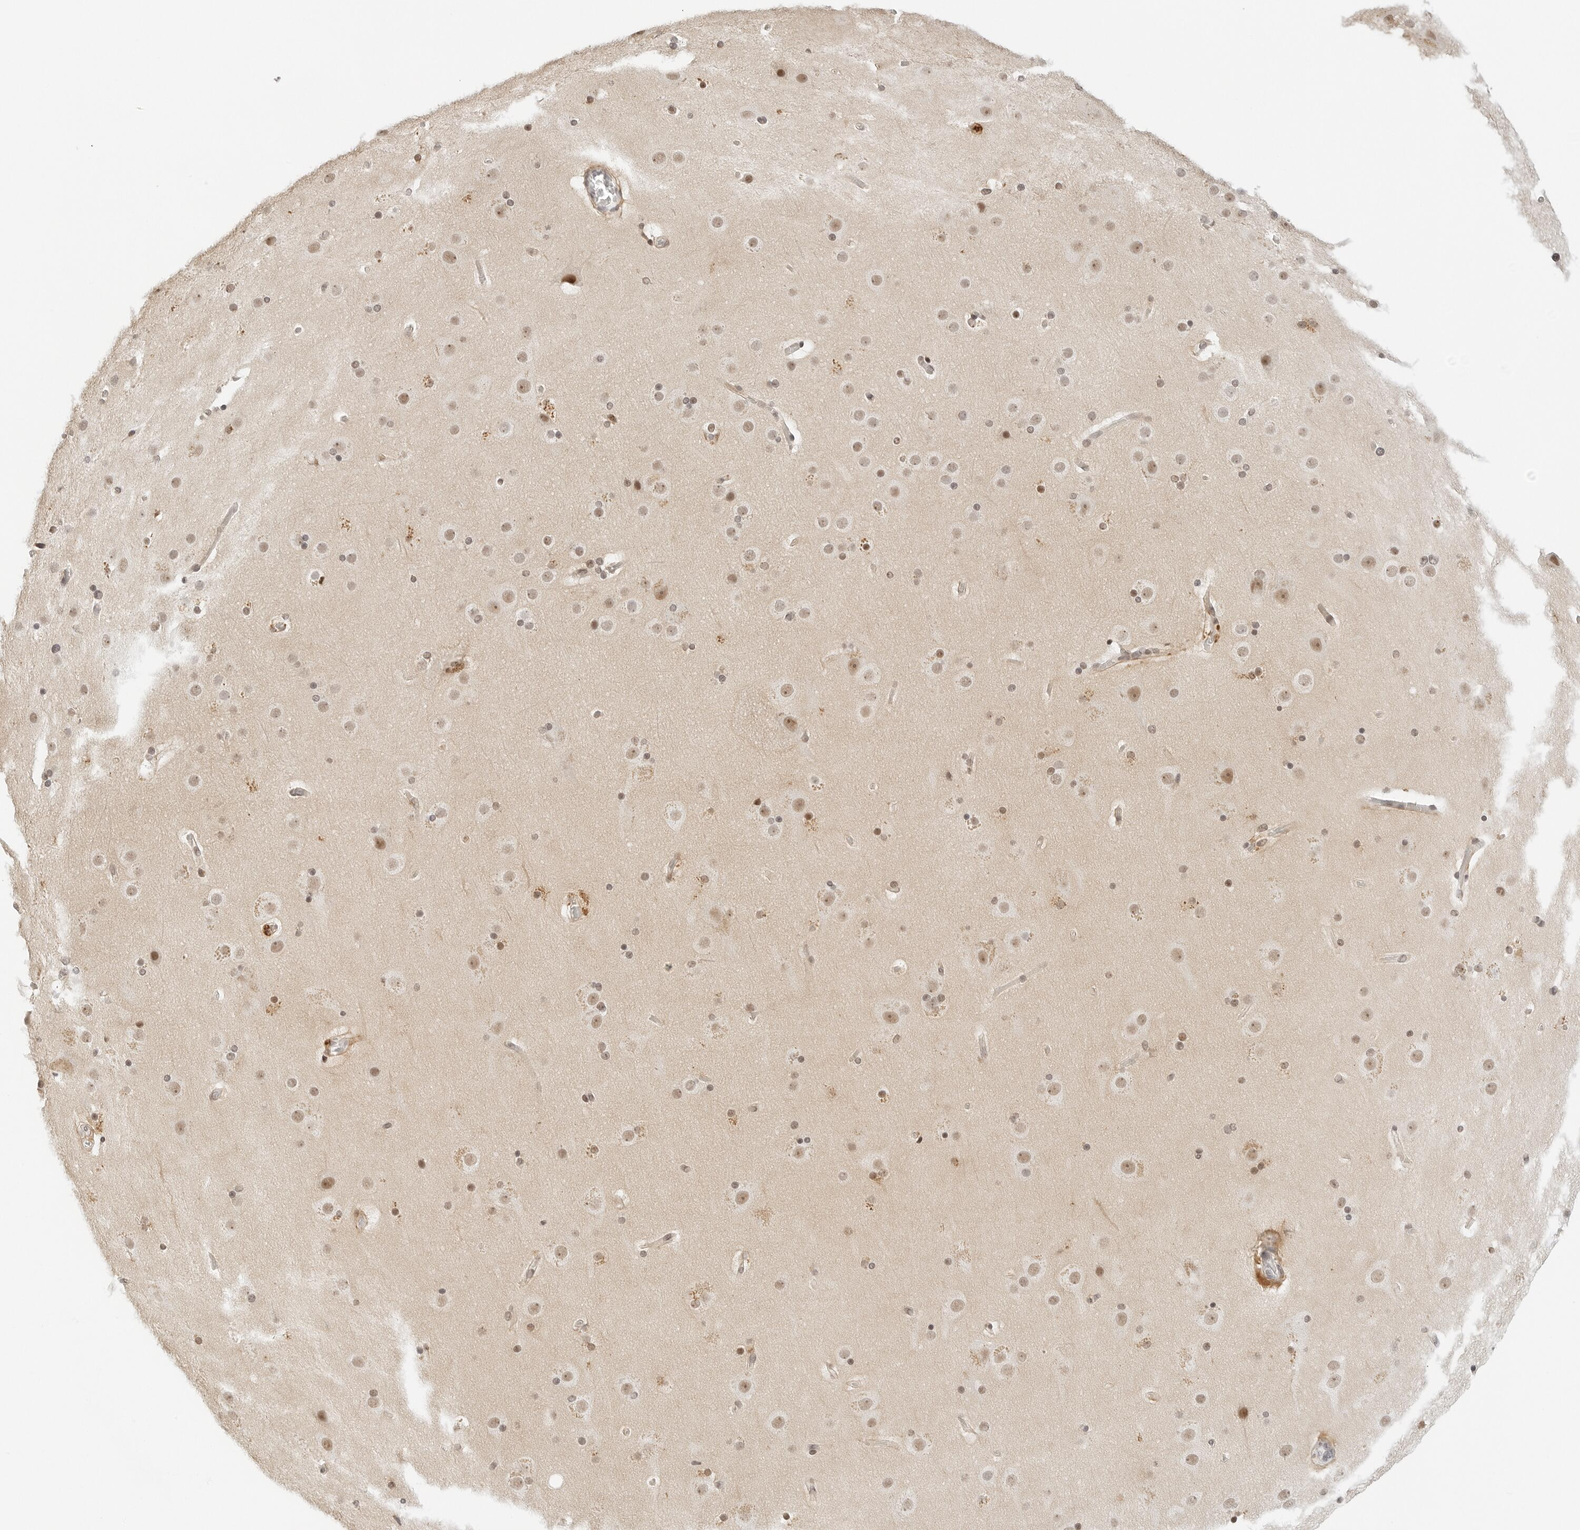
{"staining": {"intensity": "negative", "quantity": "none", "location": "none"}, "tissue": "cerebral cortex", "cell_type": "Endothelial cells", "image_type": "normal", "snomed": [{"axis": "morphology", "description": "Normal tissue, NOS"}, {"axis": "topography", "description": "Cerebral cortex"}], "caption": "High magnification brightfield microscopy of benign cerebral cortex stained with DAB (brown) and counterstained with hematoxylin (blue): endothelial cells show no significant positivity.", "gene": "NEO1", "patient": {"sex": "male", "age": 57}}